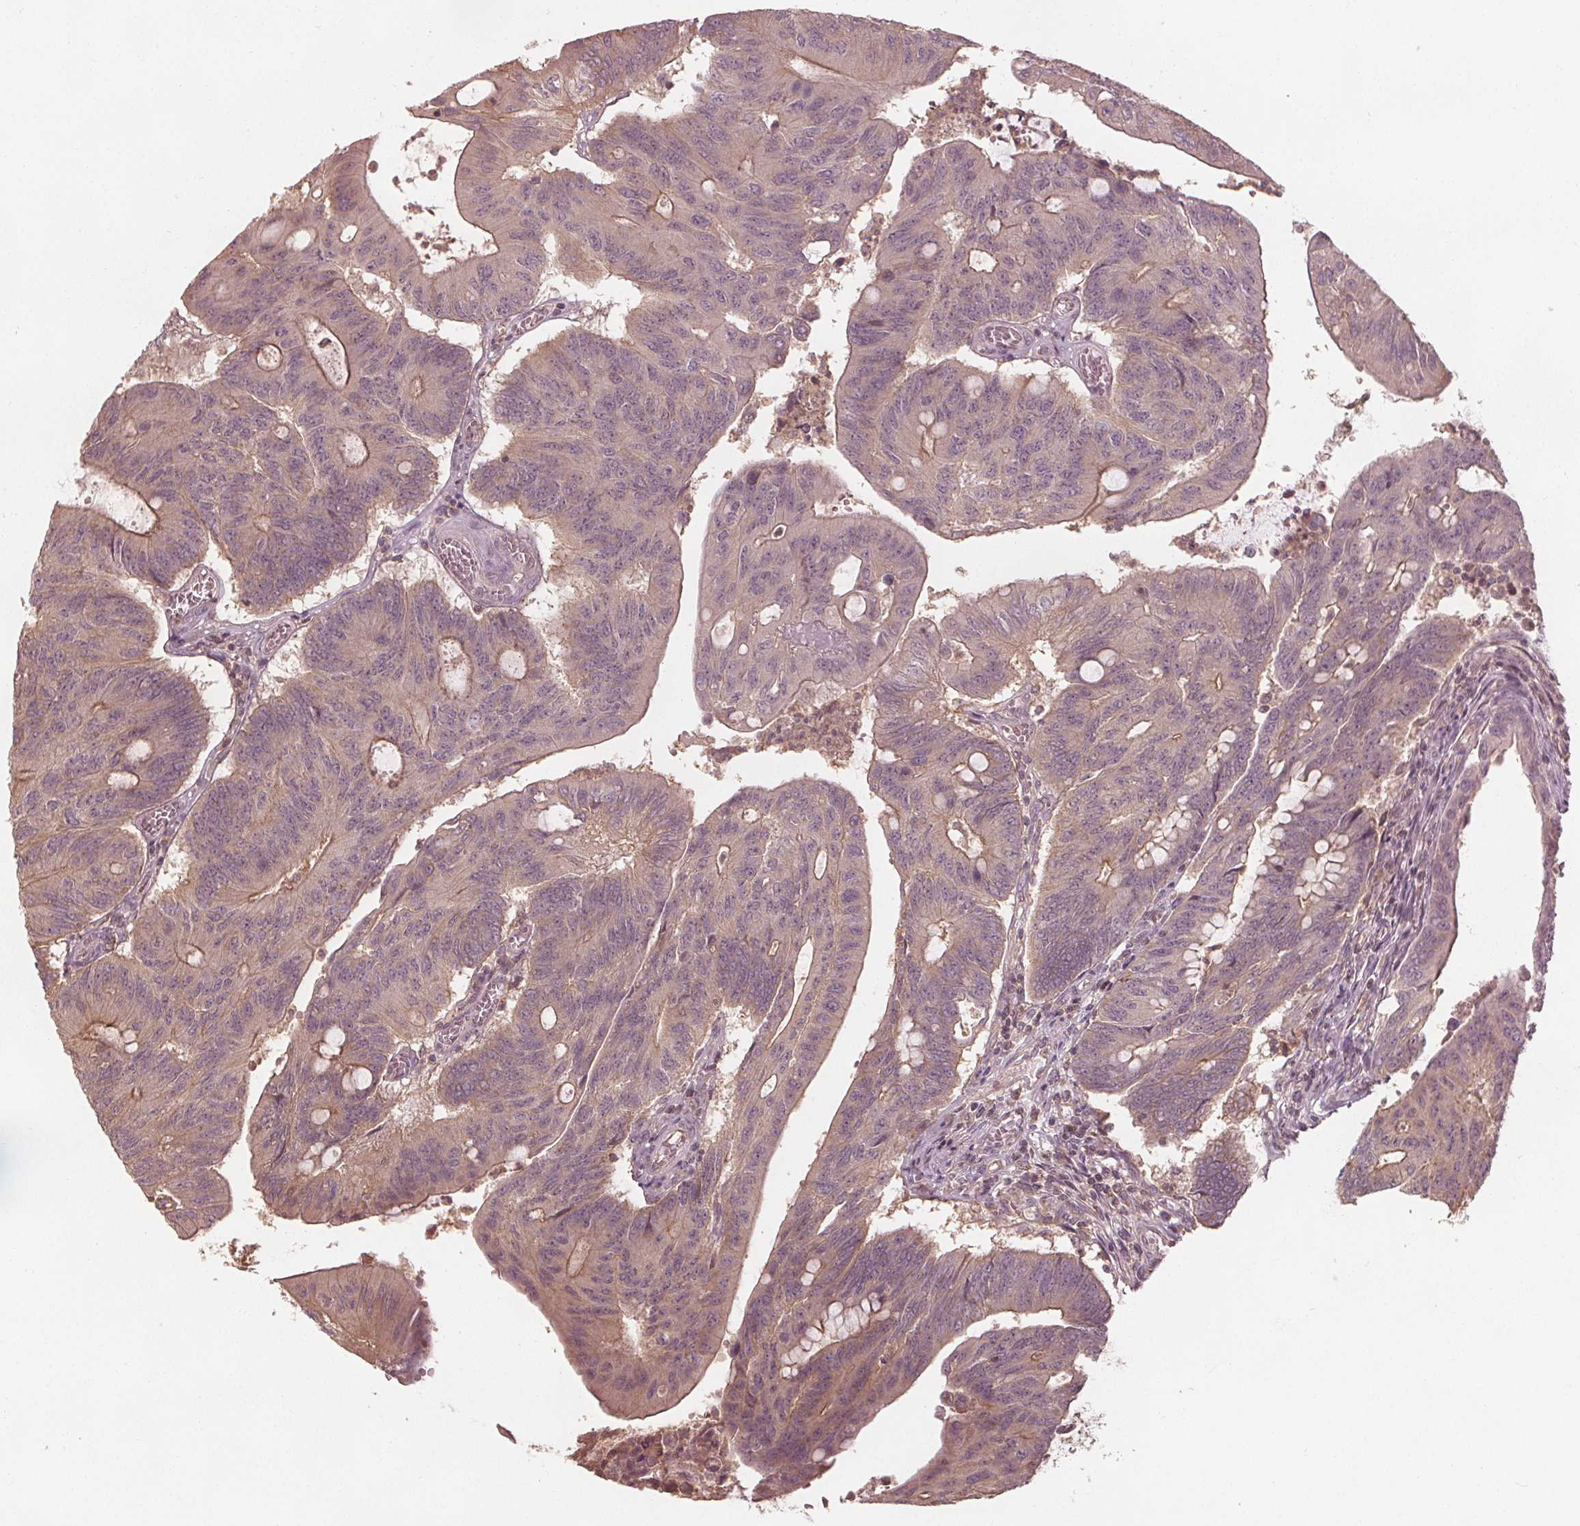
{"staining": {"intensity": "weak", "quantity": "25%-75%", "location": "cytoplasmic/membranous"}, "tissue": "colorectal cancer", "cell_type": "Tumor cells", "image_type": "cancer", "snomed": [{"axis": "morphology", "description": "Adenocarcinoma, NOS"}, {"axis": "topography", "description": "Colon"}], "caption": "A brown stain highlights weak cytoplasmic/membranous staining of a protein in human adenocarcinoma (colorectal) tumor cells. The staining is performed using DAB (3,3'-diaminobenzidine) brown chromogen to label protein expression. The nuclei are counter-stained blue using hematoxylin.", "gene": "GNB2", "patient": {"sex": "male", "age": 65}}